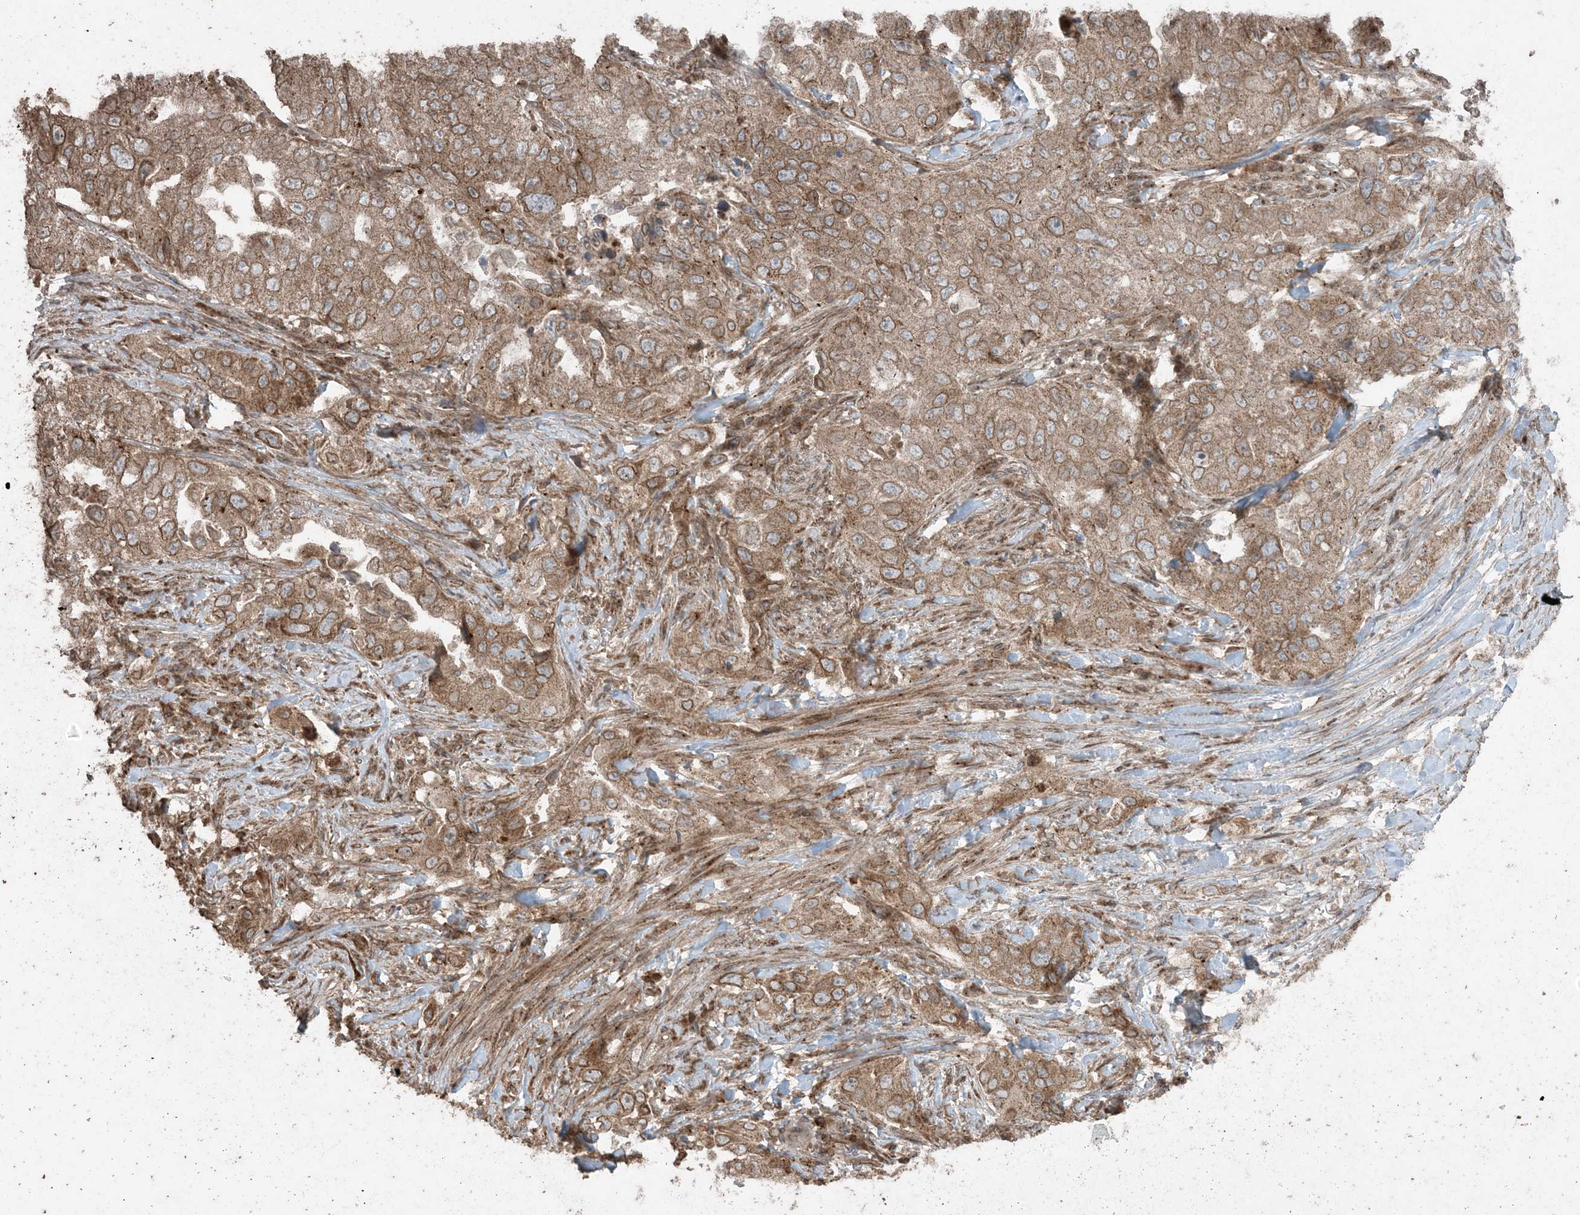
{"staining": {"intensity": "moderate", "quantity": ">75%", "location": "cytoplasmic/membranous,nuclear"}, "tissue": "lung cancer", "cell_type": "Tumor cells", "image_type": "cancer", "snomed": [{"axis": "morphology", "description": "Adenocarcinoma, NOS"}, {"axis": "topography", "description": "Lung"}], "caption": "Protein analysis of adenocarcinoma (lung) tissue exhibits moderate cytoplasmic/membranous and nuclear positivity in approximately >75% of tumor cells.", "gene": "DDX19B", "patient": {"sex": "female", "age": 51}}